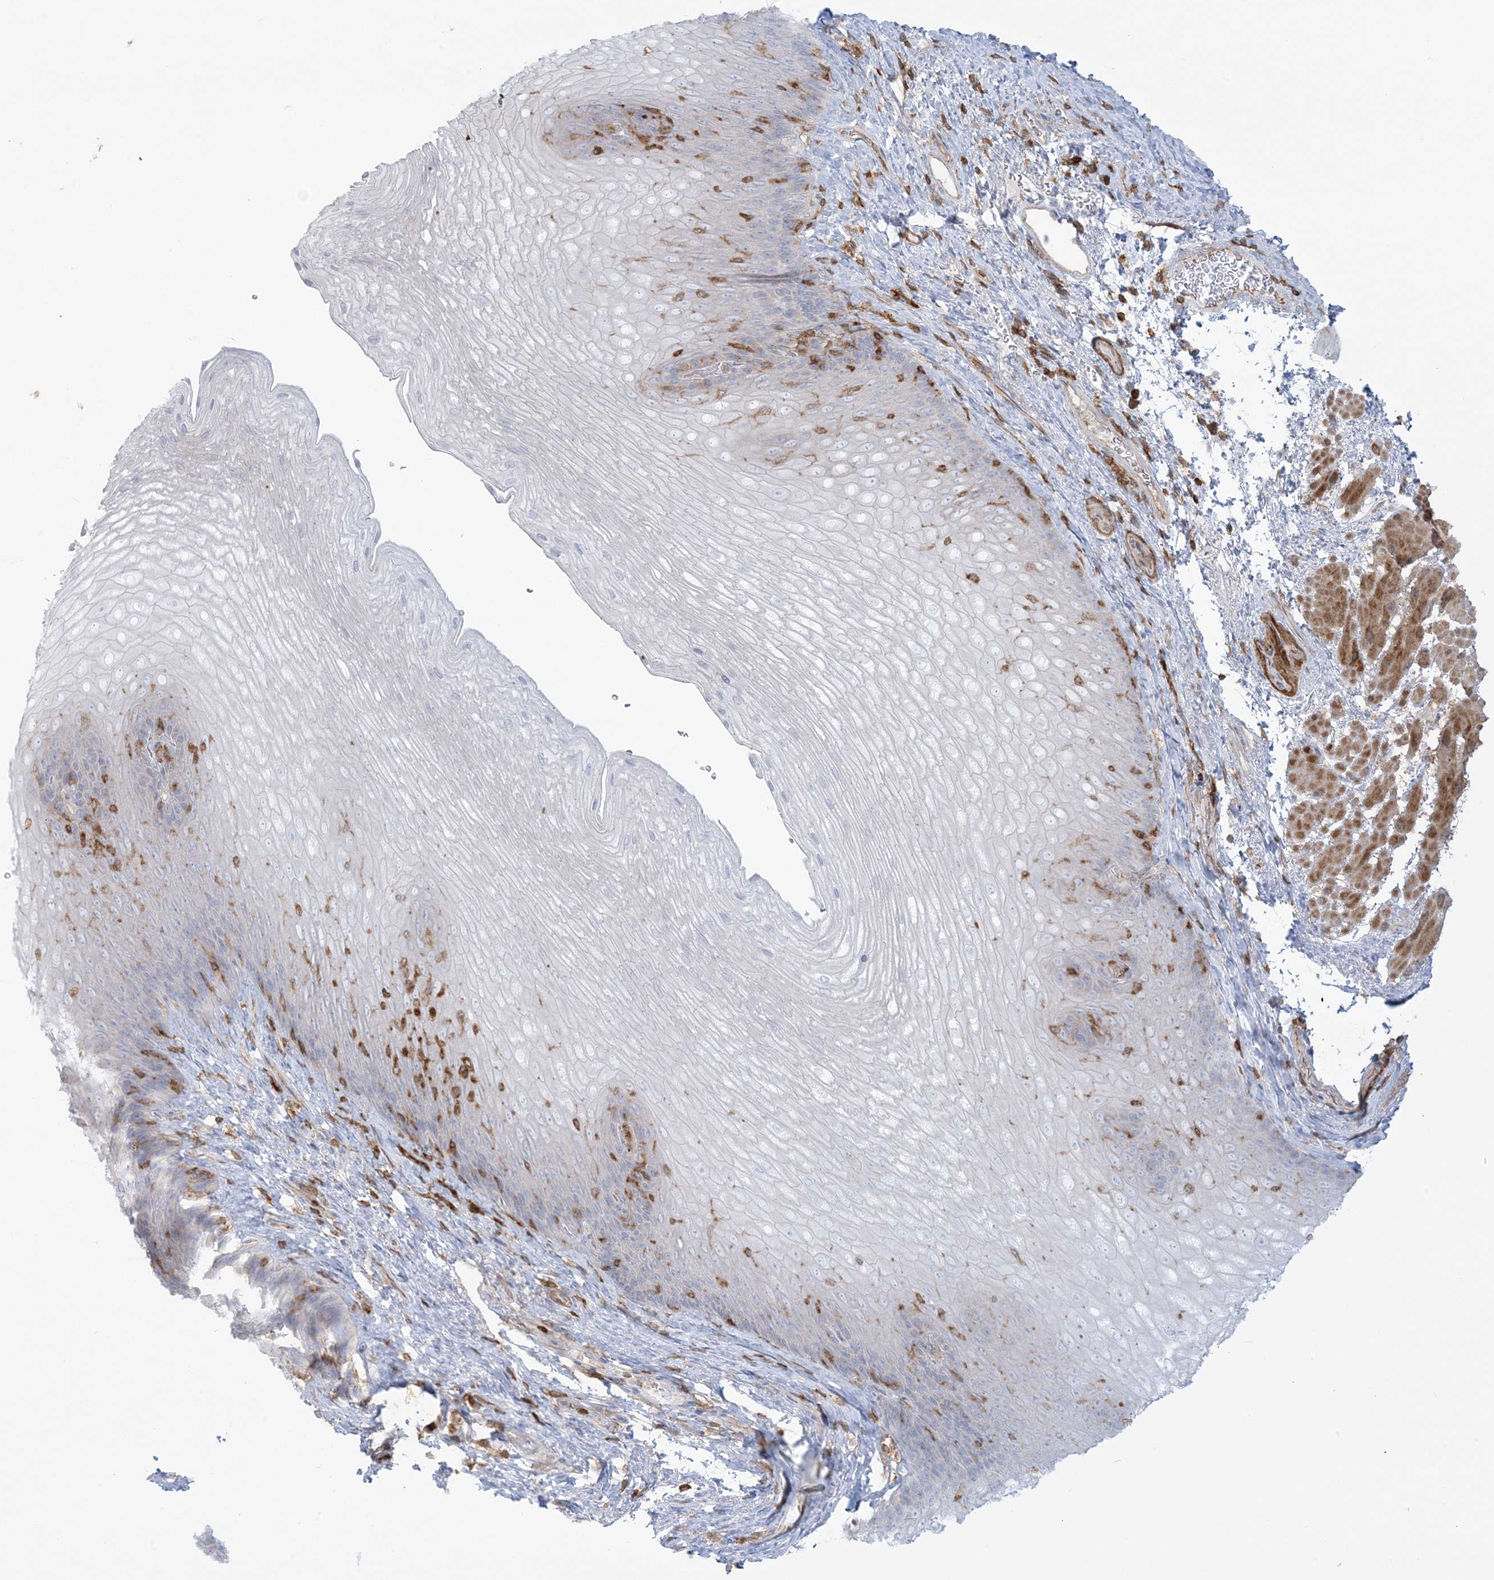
{"staining": {"intensity": "negative", "quantity": "none", "location": "none"}, "tissue": "esophagus", "cell_type": "Squamous epithelial cells", "image_type": "normal", "snomed": [{"axis": "morphology", "description": "Normal tissue, NOS"}, {"axis": "topography", "description": "Esophagus"}], "caption": "An IHC photomicrograph of unremarkable esophagus is shown. There is no staining in squamous epithelial cells of esophagus.", "gene": "ARHGAP30", "patient": {"sex": "female", "age": 66}}